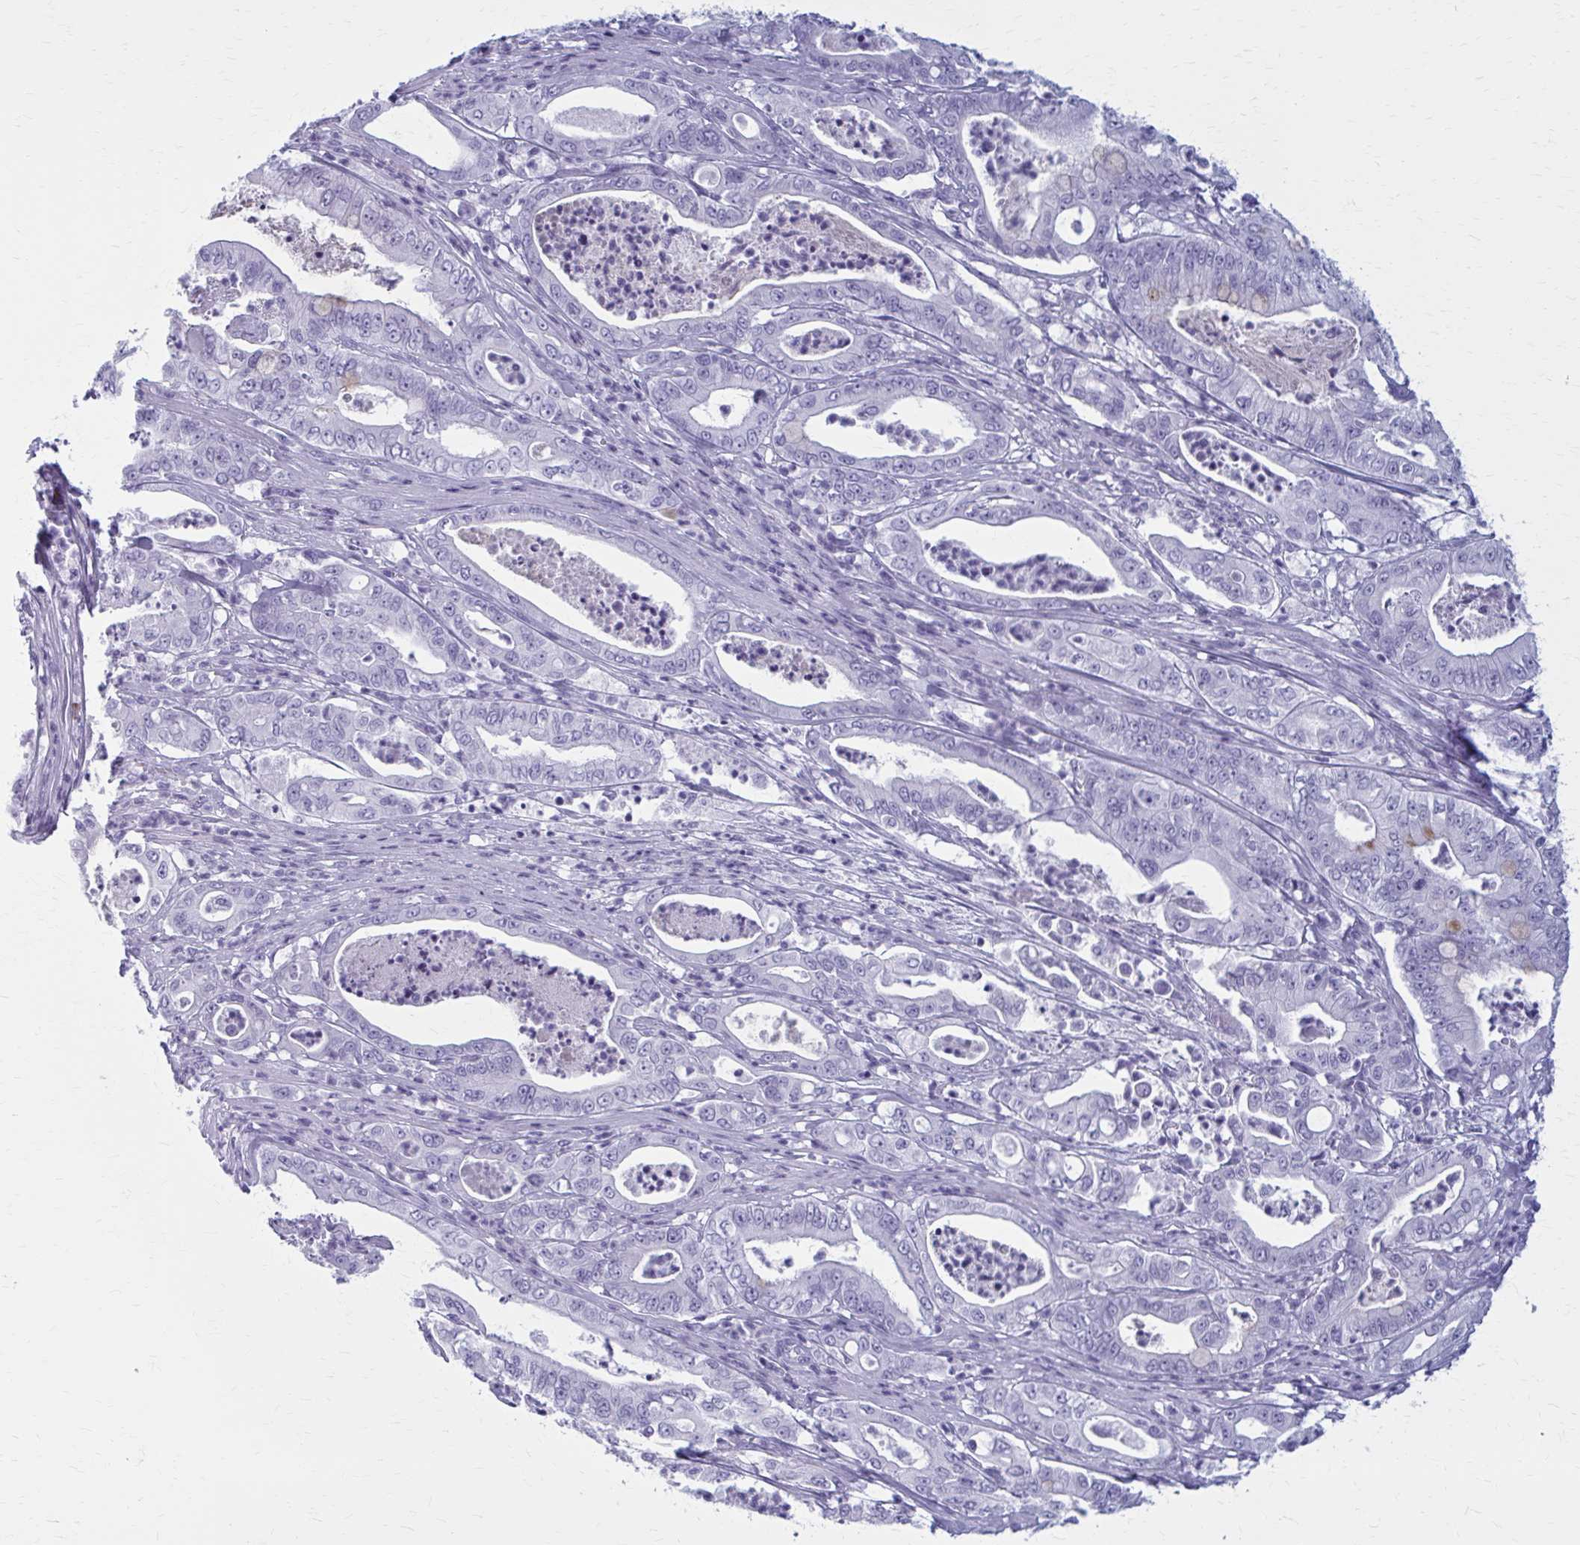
{"staining": {"intensity": "negative", "quantity": "none", "location": "none"}, "tissue": "pancreatic cancer", "cell_type": "Tumor cells", "image_type": "cancer", "snomed": [{"axis": "morphology", "description": "Adenocarcinoma, NOS"}, {"axis": "topography", "description": "Pancreas"}], "caption": "The micrograph reveals no significant positivity in tumor cells of pancreatic adenocarcinoma.", "gene": "ZDHHC7", "patient": {"sex": "male", "age": 71}}